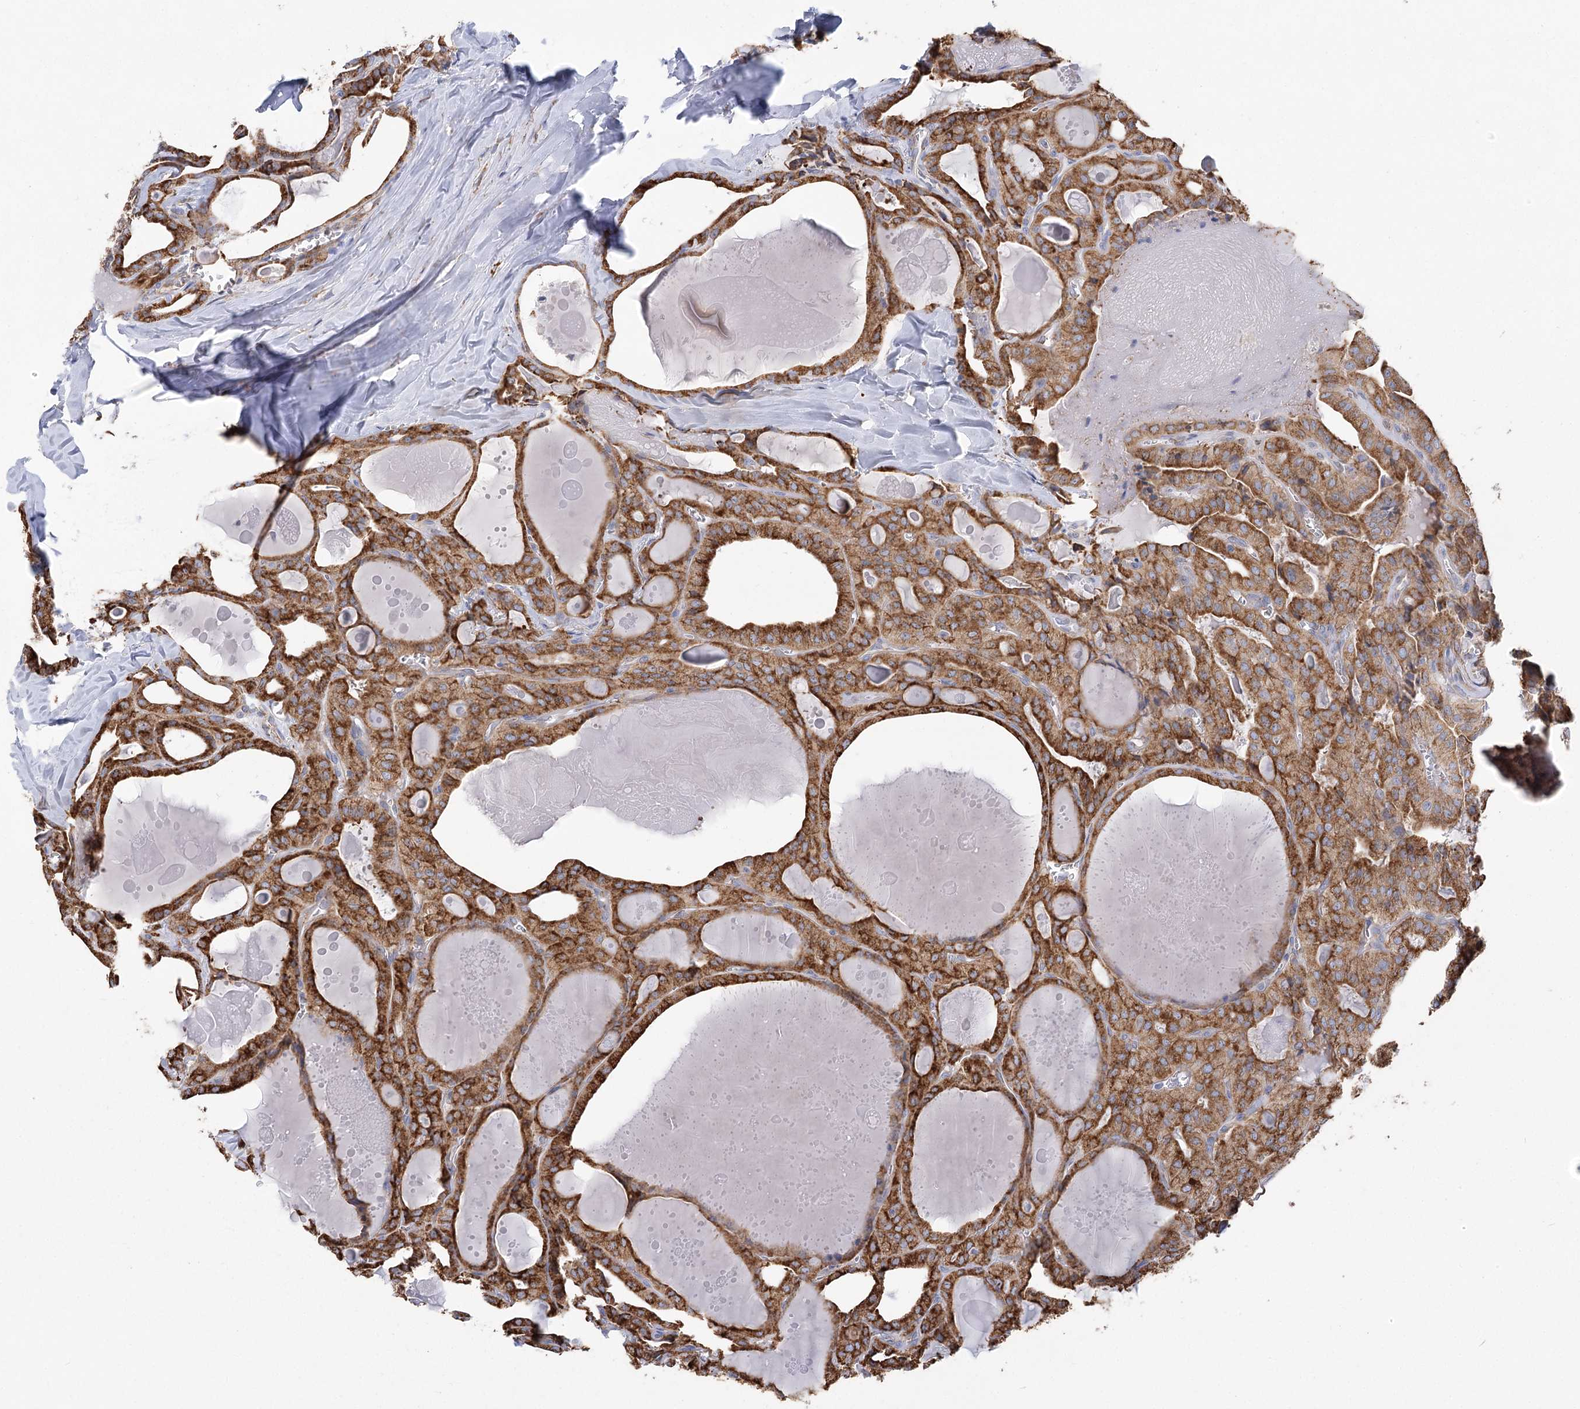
{"staining": {"intensity": "moderate", "quantity": ">75%", "location": "cytoplasmic/membranous"}, "tissue": "thyroid cancer", "cell_type": "Tumor cells", "image_type": "cancer", "snomed": [{"axis": "morphology", "description": "Papillary adenocarcinoma, NOS"}, {"axis": "topography", "description": "Thyroid gland"}], "caption": "Protein expression analysis of human thyroid cancer (papillary adenocarcinoma) reveals moderate cytoplasmic/membranous expression in about >75% of tumor cells. Immunohistochemistry (ihc) stains the protein of interest in brown and the nuclei are stained blue.", "gene": "METTL24", "patient": {"sex": "male", "age": 52}}